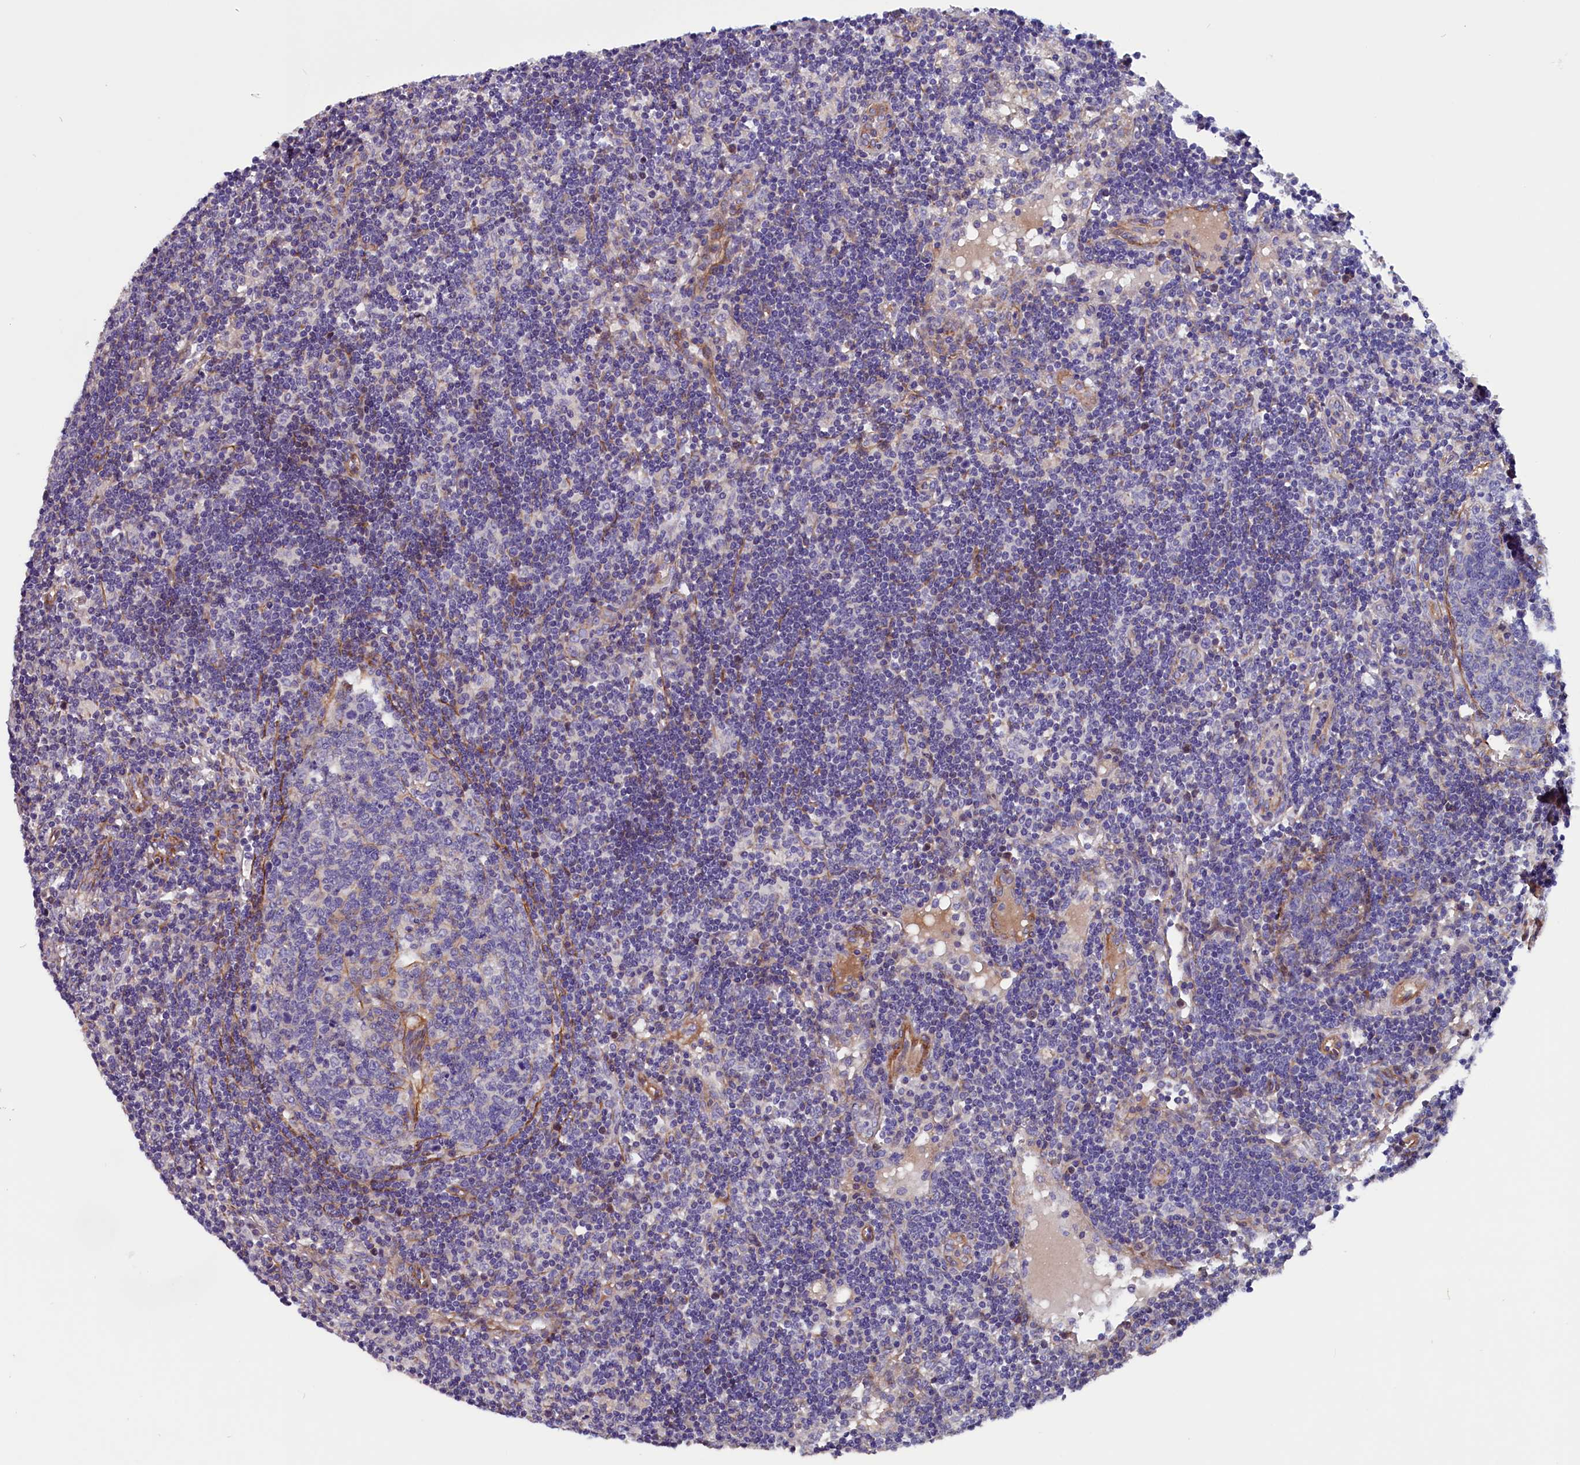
{"staining": {"intensity": "negative", "quantity": "none", "location": "none"}, "tissue": "lymph node", "cell_type": "Germinal center cells", "image_type": "normal", "snomed": [{"axis": "morphology", "description": "Normal tissue, NOS"}, {"axis": "topography", "description": "Lymph node"}], "caption": "A photomicrograph of human lymph node is negative for staining in germinal center cells. Nuclei are stained in blue.", "gene": "ZNF749", "patient": {"sex": "female", "age": 73}}